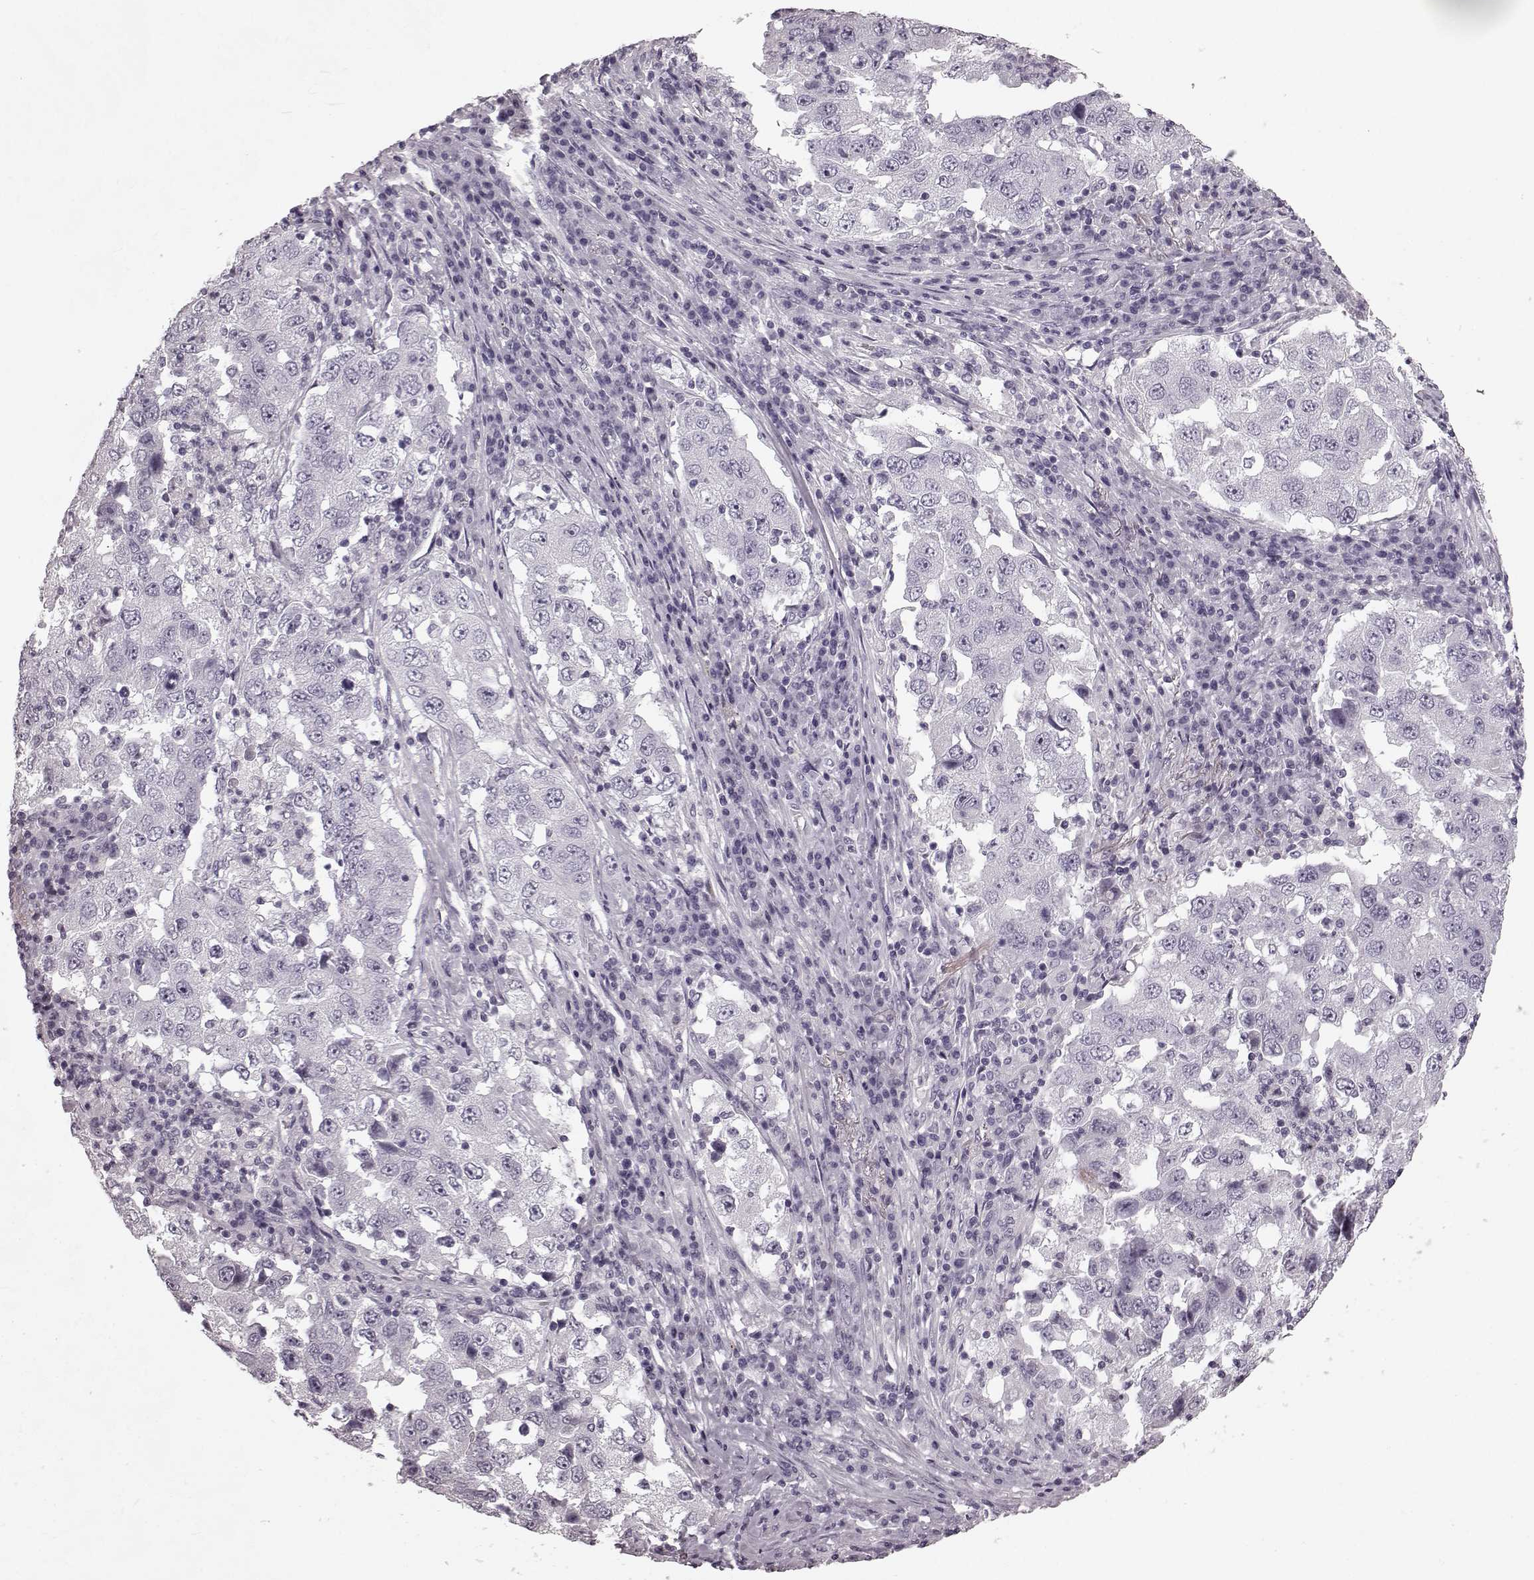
{"staining": {"intensity": "negative", "quantity": "none", "location": "none"}, "tissue": "lung cancer", "cell_type": "Tumor cells", "image_type": "cancer", "snomed": [{"axis": "morphology", "description": "Adenocarcinoma, NOS"}, {"axis": "topography", "description": "Lung"}], "caption": "Human lung adenocarcinoma stained for a protein using immunohistochemistry displays no positivity in tumor cells.", "gene": "CST7", "patient": {"sex": "male", "age": 73}}